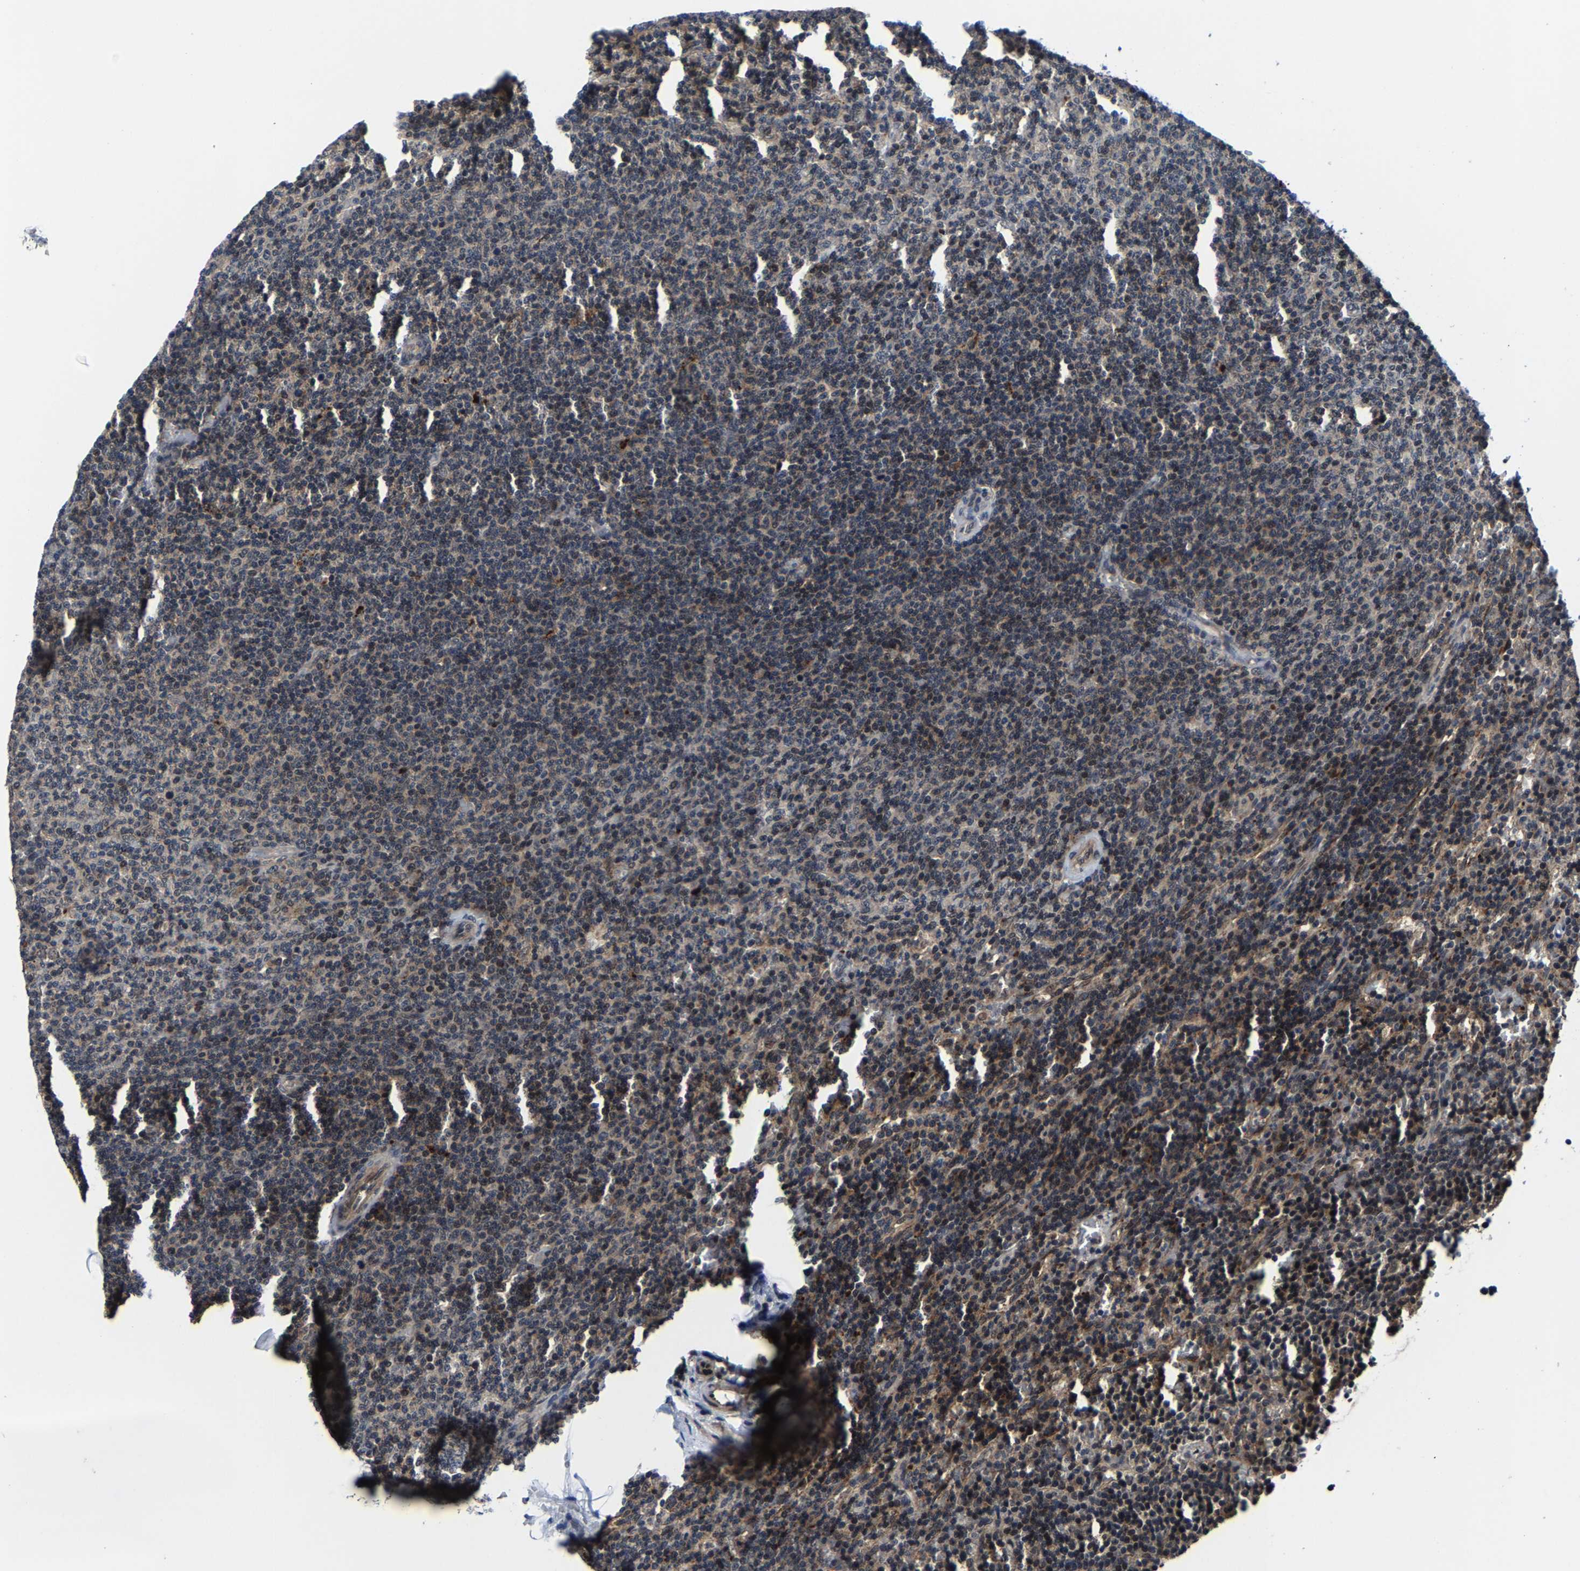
{"staining": {"intensity": "weak", "quantity": "<25%", "location": "cytoplasmic/membranous,nuclear"}, "tissue": "lymphoma", "cell_type": "Tumor cells", "image_type": "cancer", "snomed": [{"axis": "morphology", "description": "Malignant lymphoma, non-Hodgkin's type, Low grade"}, {"axis": "topography", "description": "Spleen"}], "caption": "DAB immunohistochemical staining of human low-grade malignant lymphoma, non-Hodgkin's type shows no significant positivity in tumor cells.", "gene": "ZCCHC7", "patient": {"sex": "female", "age": 50}}